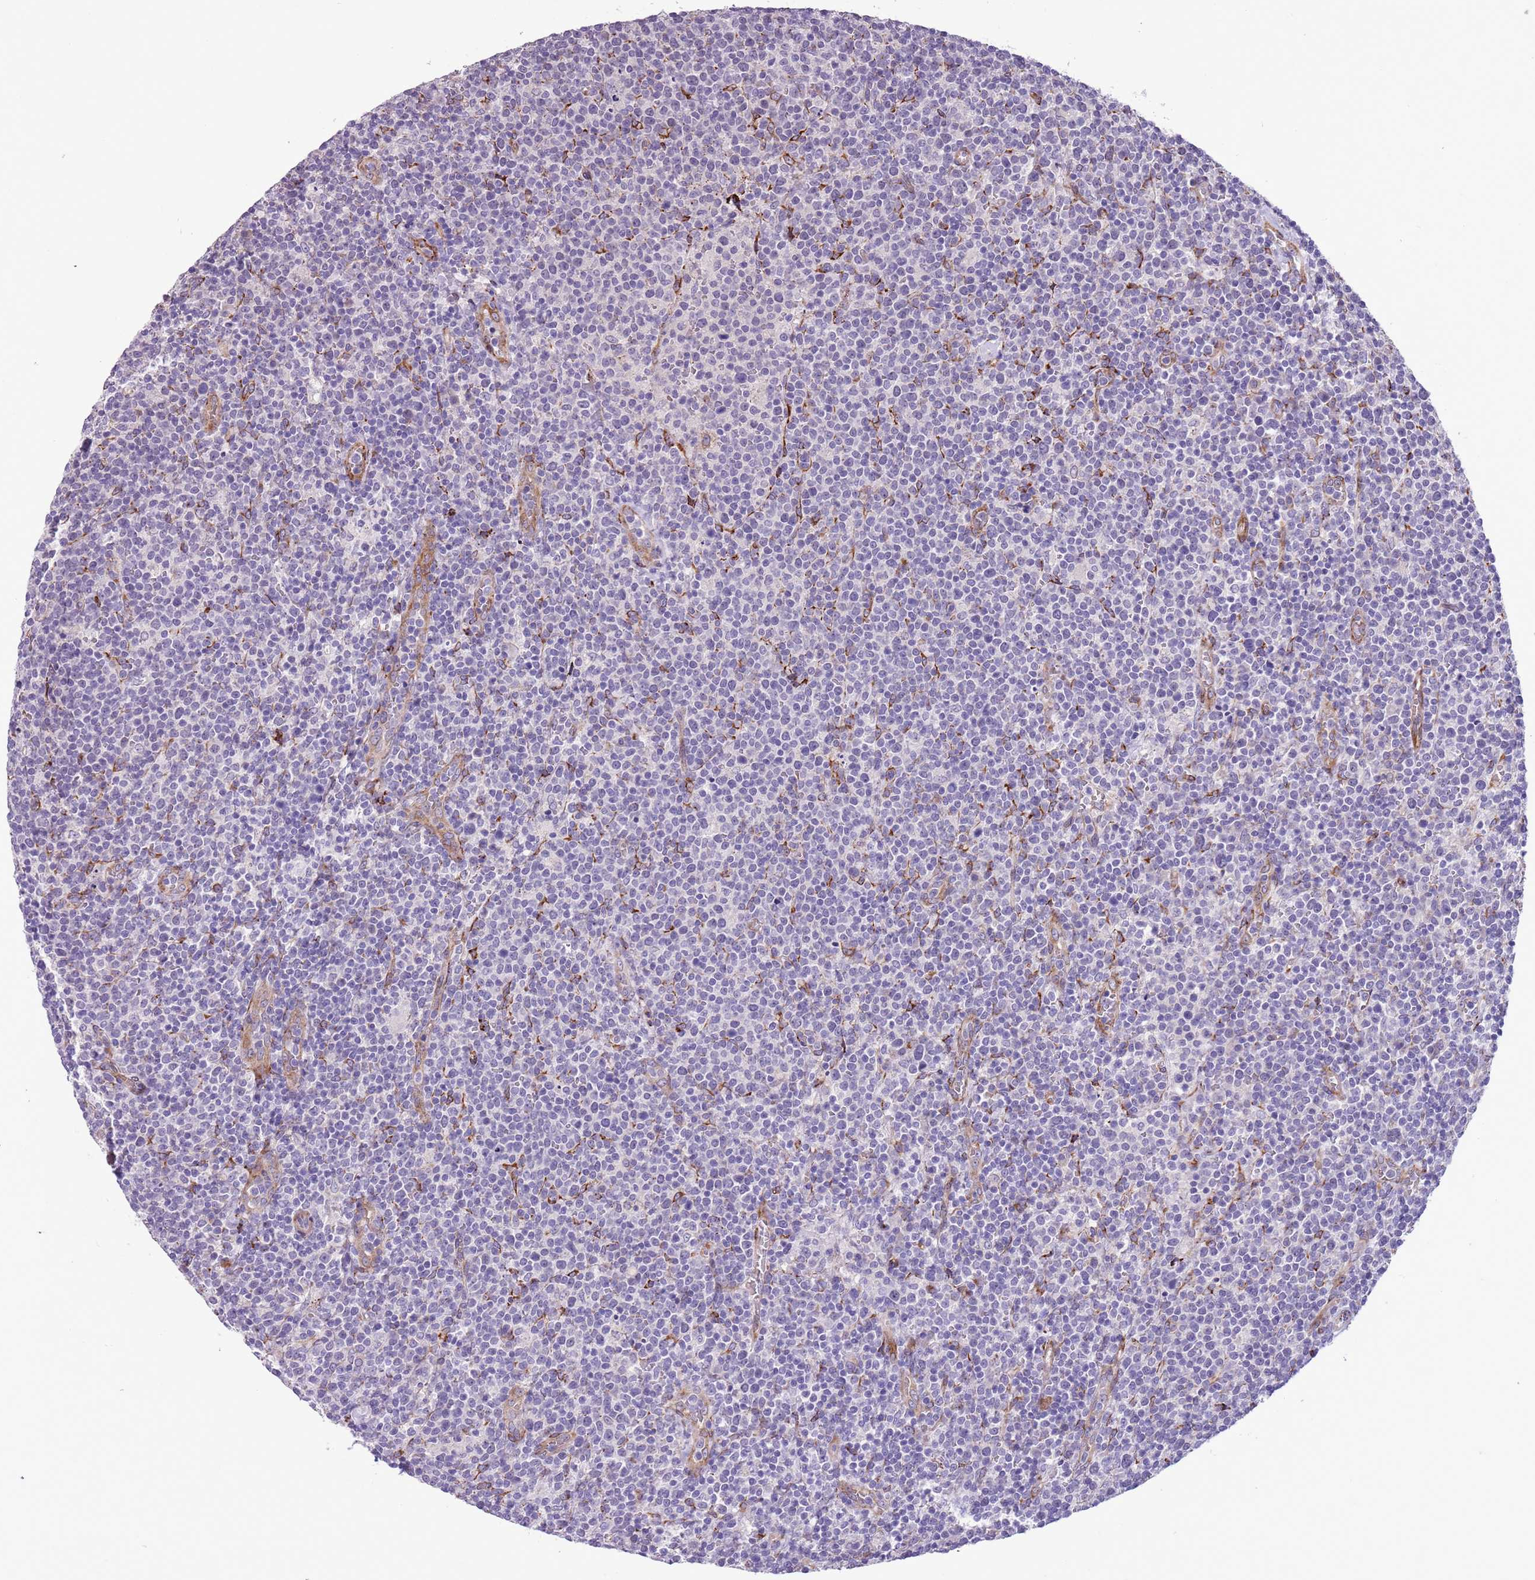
{"staining": {"intensity": "negative", "quantity": "none", "location": "none"}, "tissue": "lymphoma", "cell_type": "Tumor cells", "image_type": "cancer", "snomed": [{"axis": "morphology", "description": "Malignant lymphoma, non-Hodgkin's type, High grade"}, {"axis": "topography", "description": "Lymph node"}], "caption": "This is a histopathology image of IHC staining of high-grade malignant lymphoma, non-Hodgkin's type, which shows no expression in tumor cells.", "gene": "MRPL32", "patient": {"sex": "male", "age": 61}}